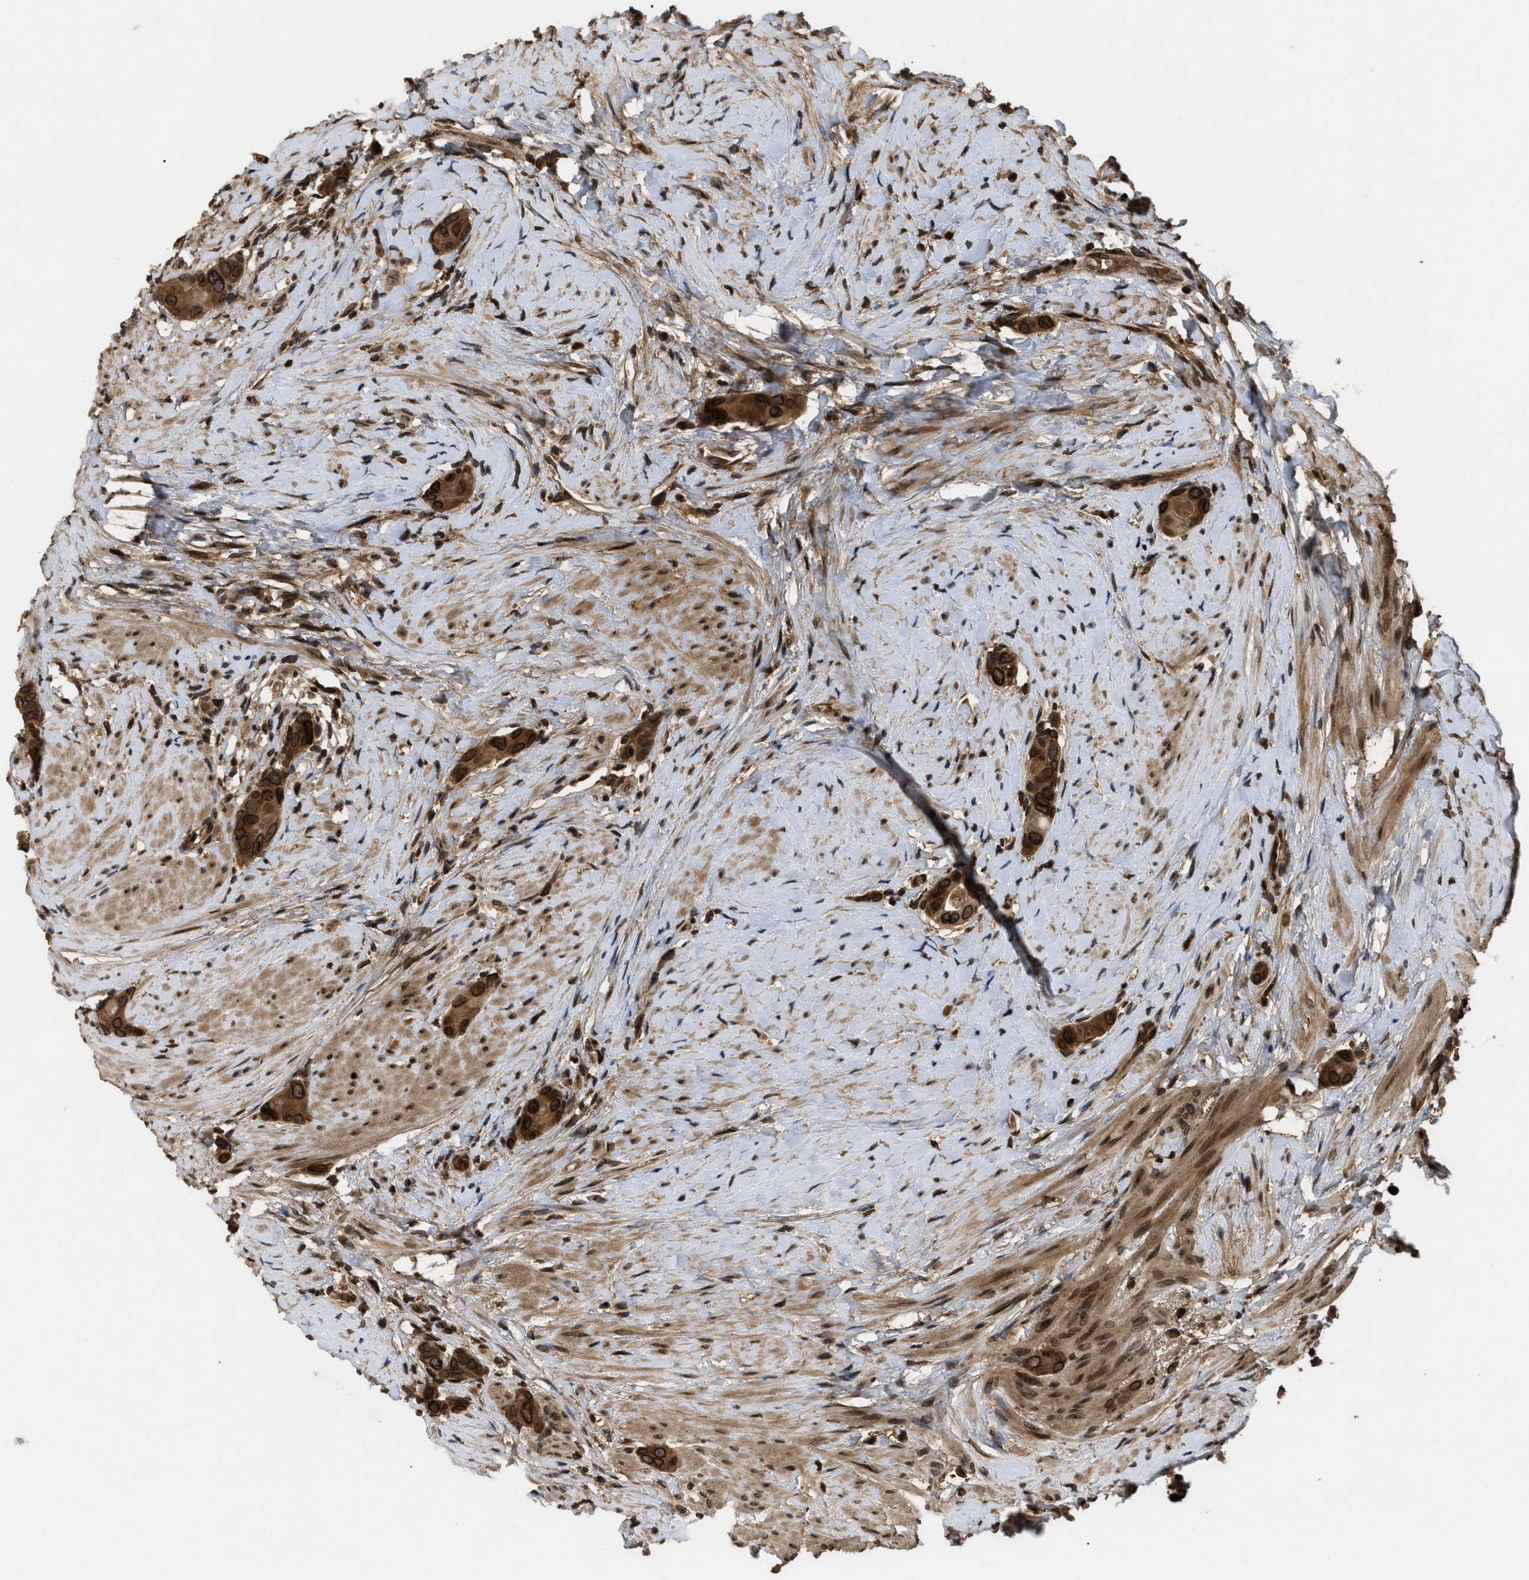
{"staining": {"intensity": "strong", "quantity": ">75%", "location": "cytoplasmic/membranous,nuclear"}, "tissue": "colorectal cancer", "cell_type": "Tumor cells", "image_type": "cancer", "snomed": [{"axis": "morphology", "description": "Adenocarcinoma, NOS"}, {"axis": "topography", "description": "Rectum"}], "caption": "Immunohistochemical staining of human adenocarcinoma (colorectal) demonstrates strong cytoplasmic/membranous and nuclear protein staining in approximately >75% of tumor cells.", "gene": "CRY1", "patient": {"sex": "male", "age": 51}}